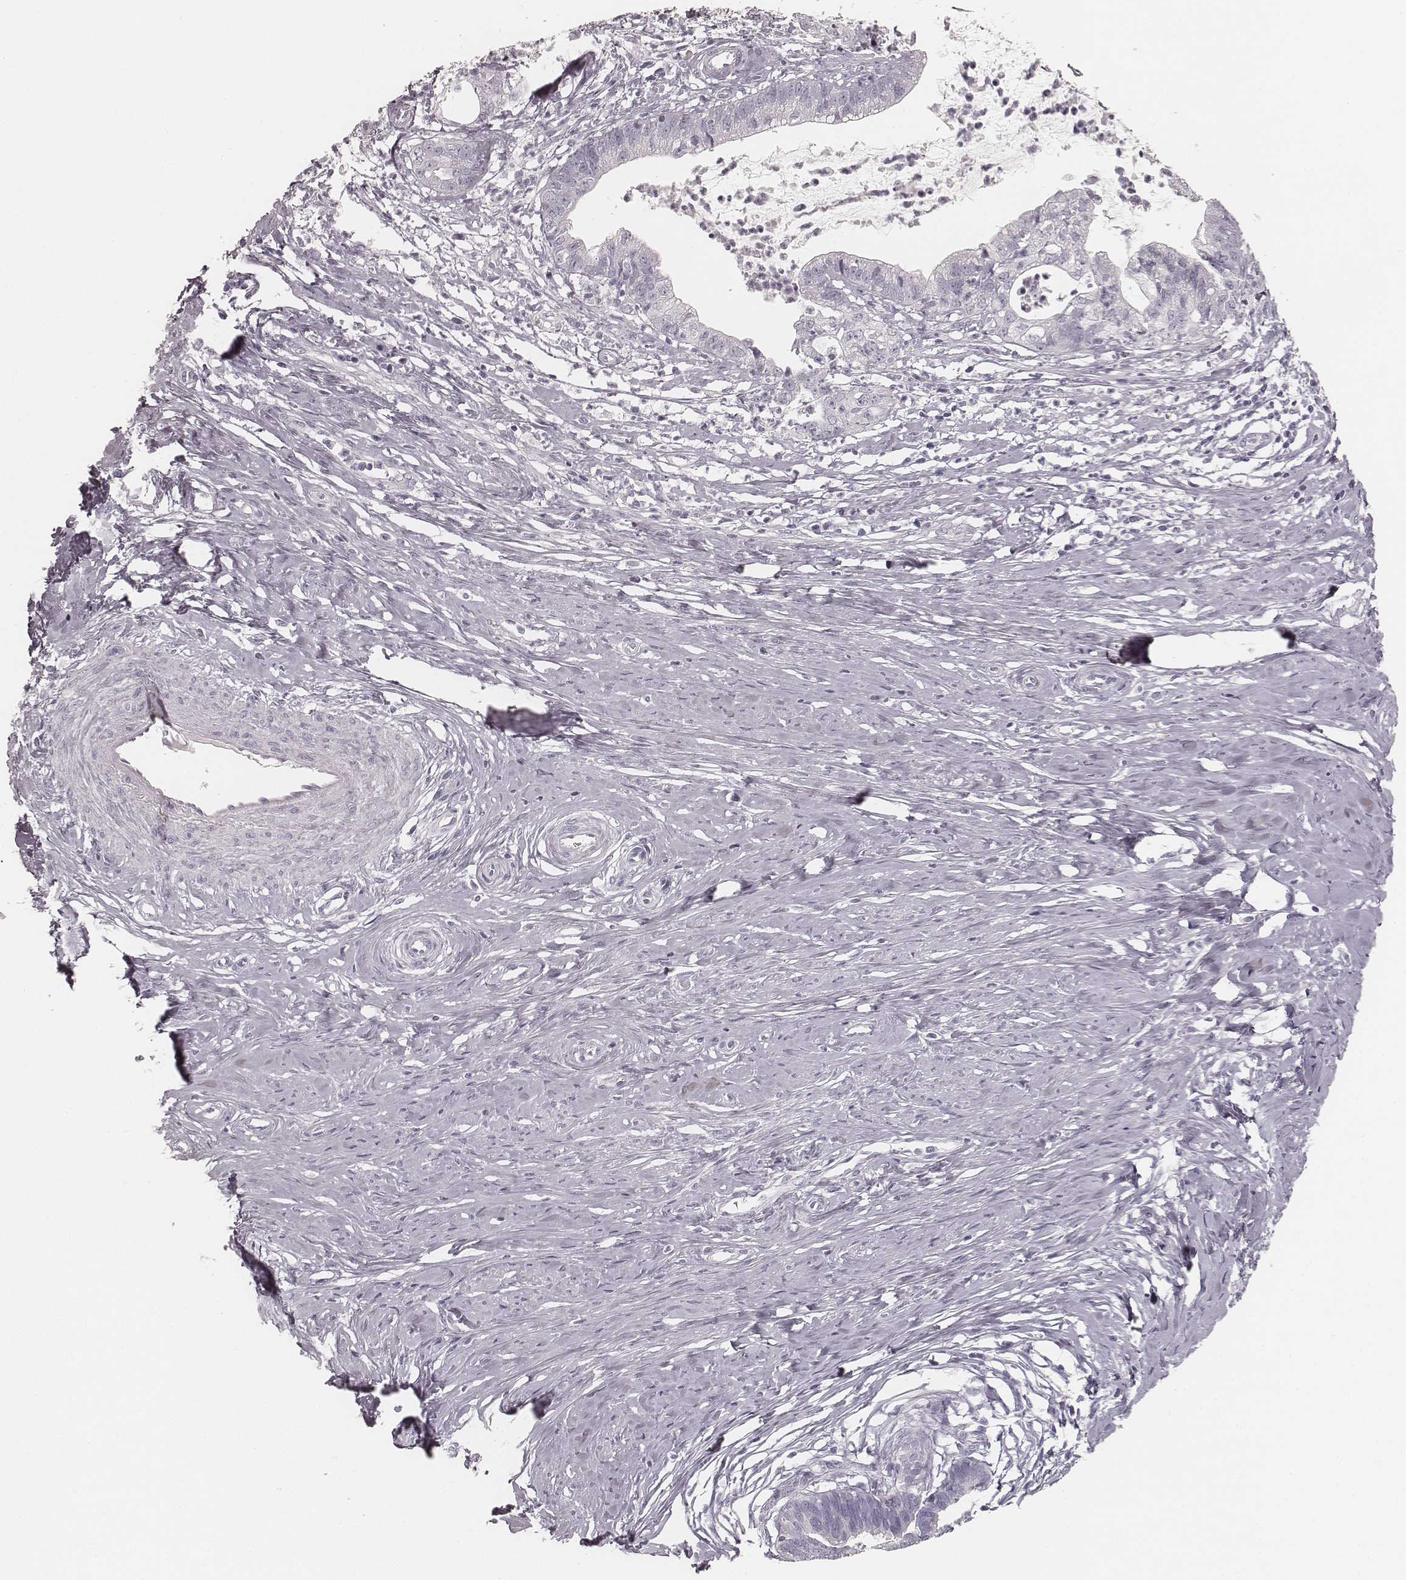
{"staining": {"intensity": "negative", "quantity": "none", "location": "none"}, "tissue": "cervical cancer", "cell_type": "Tumor cells", "image_type": "cancer", "snomed": [{"axis": "morphology", "description": "Normal tissue, NOS"}, {"axis": "morphology", "description": "Adenocarcinoma, NOS"}, {"axis": "topography", "description": "Cervix"}], "caption": "Protein analysis of cervical cancer shows no significant expression in tumor cells. (Stains: DAB immunohistochemistry (IHC) with hematoxylin counter stain, Microscopy: brightfield microscopy at high magnification).", "gene": "KRT72", "patient": {"sex": "female", "age": 38}}